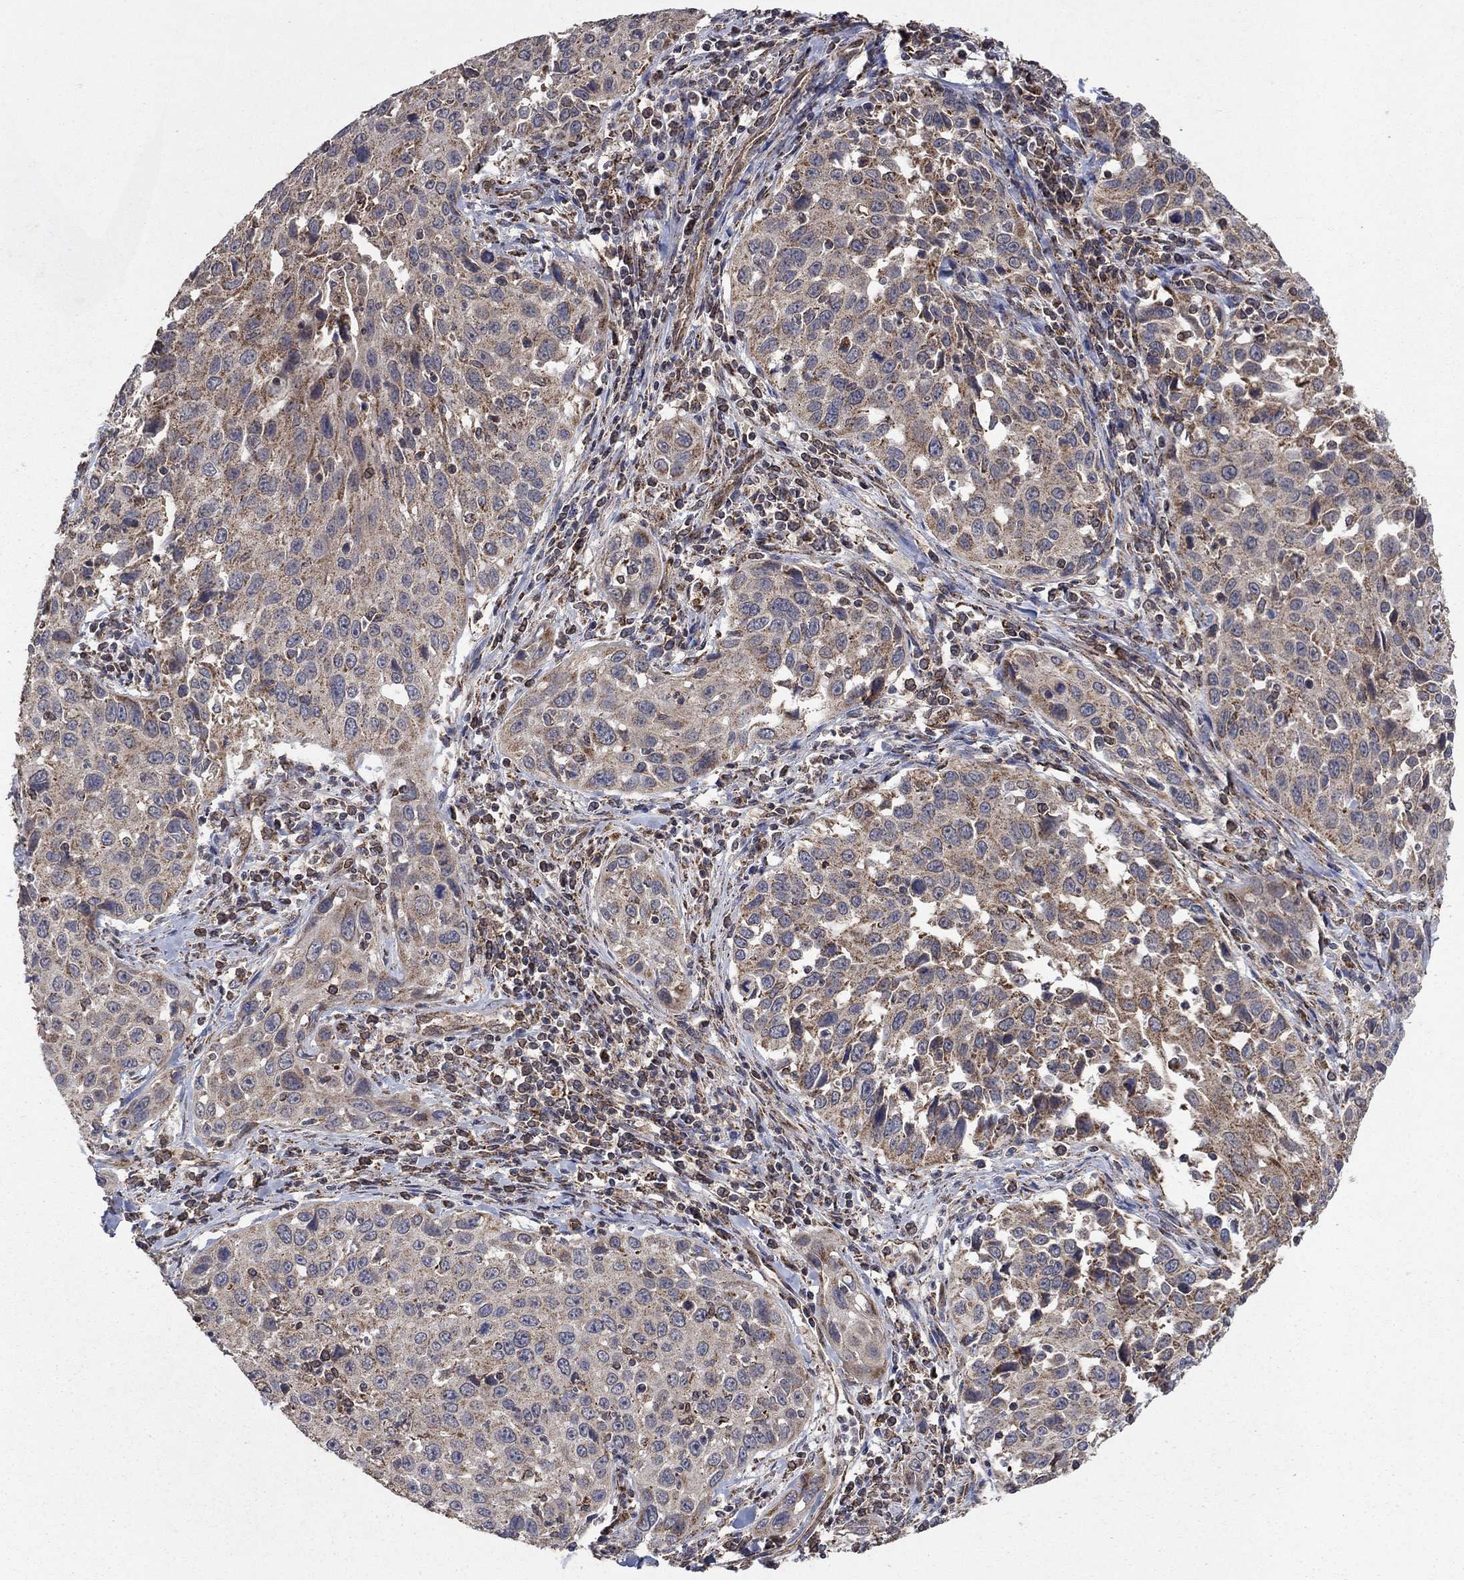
{"staining": {"intensity": "moderate", "quantity": "<25%", "location": "cytoplasmic/membranous"}, "tissue": "cervical cancer", "cell_type": "Tumor cells", "image_type": "cancer", "snomed": [{"axis": "morphology", "description": "Squamous cell carcinoma, NOS"}, {"axis": "topography", "description": "Cervix"}], "caption": "Cervical cancer stained with a protein marker demonstrates moderate staining in tumor cells.", "gene": "DPH1", "patient": {"sex": "female", "age": 26}}